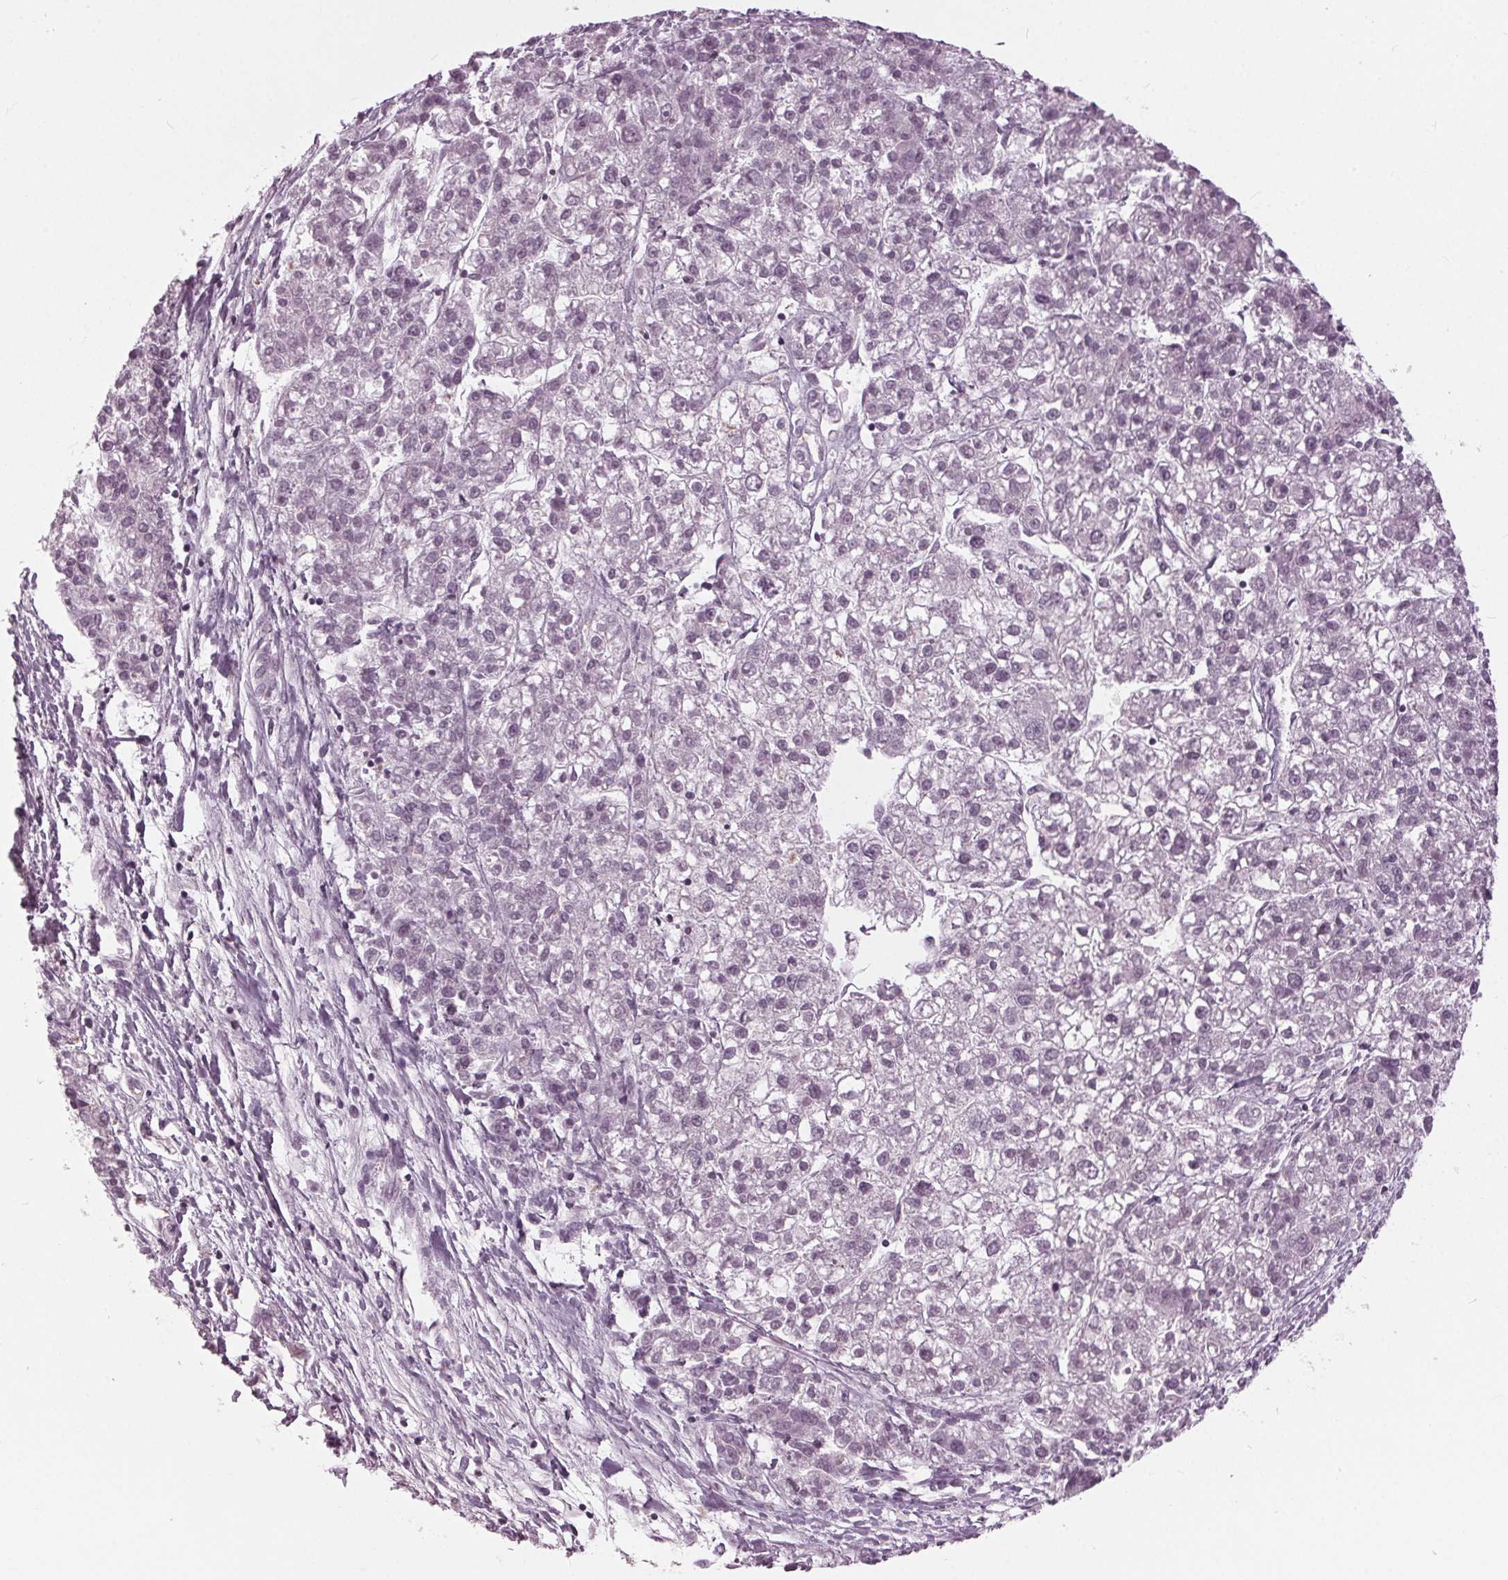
{"staining": {"intensity": "negative", "quantity": "none", "location": "none"}, "tissue": "liver cancer", "cell_type": "Tumor cells", "image_type": "cancer", "snomed": [{"axis": "morphology", "description": "Carcinoma, Hepatocellular, NOS"}, {"axis": "topography", "description": "Liver"}], "caption": "Immunohistochemistry of liver cancer reveals no staining in tumor cells.", "gene": "SLC9A4", "patient": {"sex": "male", "age": 56}}